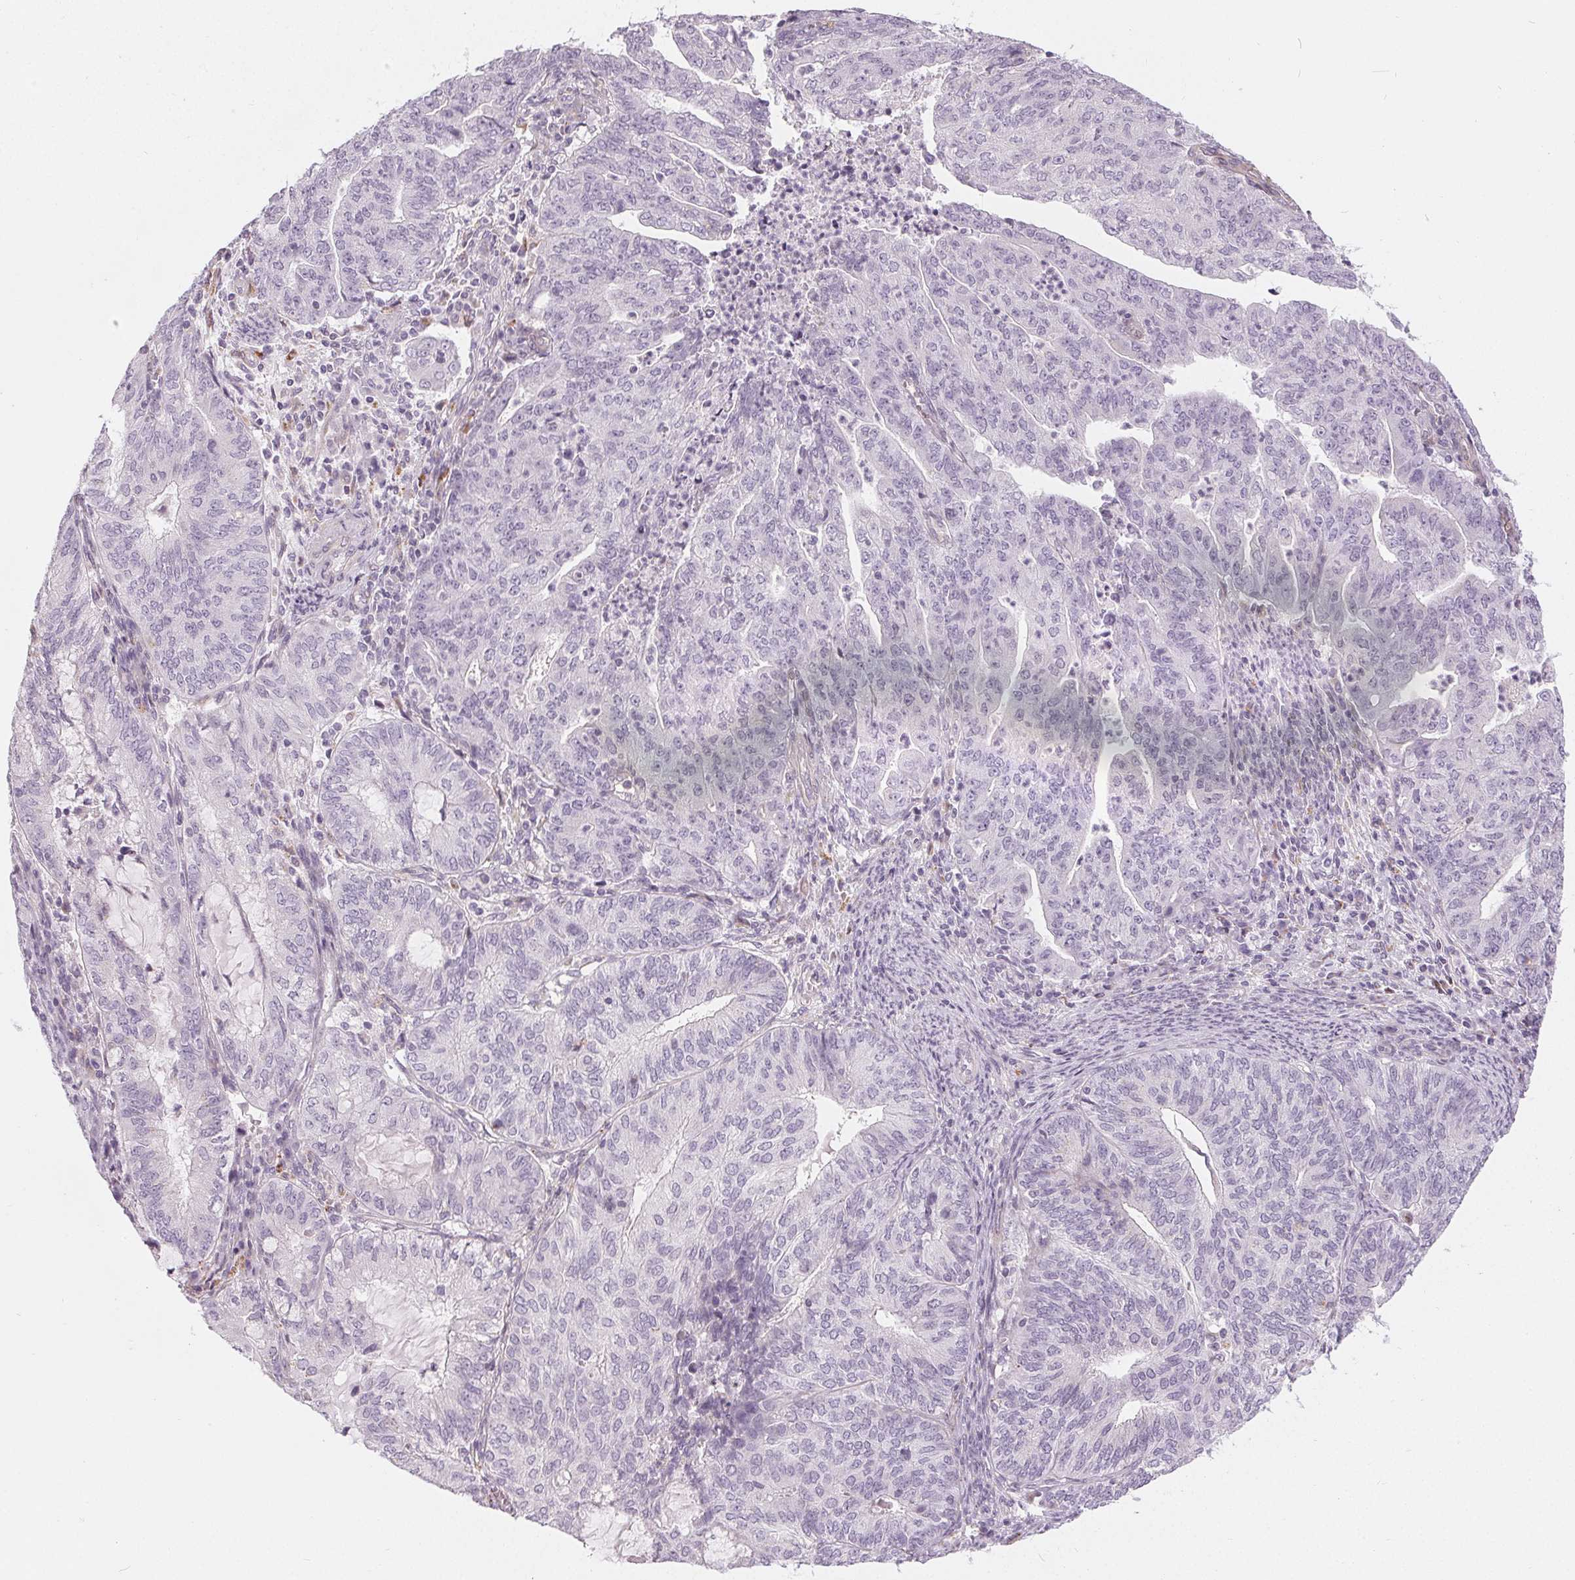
{"staining": {"intensity": "negative", "quantity": "none", "location": "none"}, "tissue": "endometrial cancer", "cell_type": "Tumor cells", "image_type": "cancer", "snomed": [{"axis": "morphology", "description": "Adenocarcinoma, NOS"}, {"axis": "topography", "description": "Endometrium"}], "caption": "Endometrial cancer was stained to show a protein in brown. There is no significant staining in tumor cells.", "gene": "HOPX", "patient": {"sex": "female", "age": 82}}